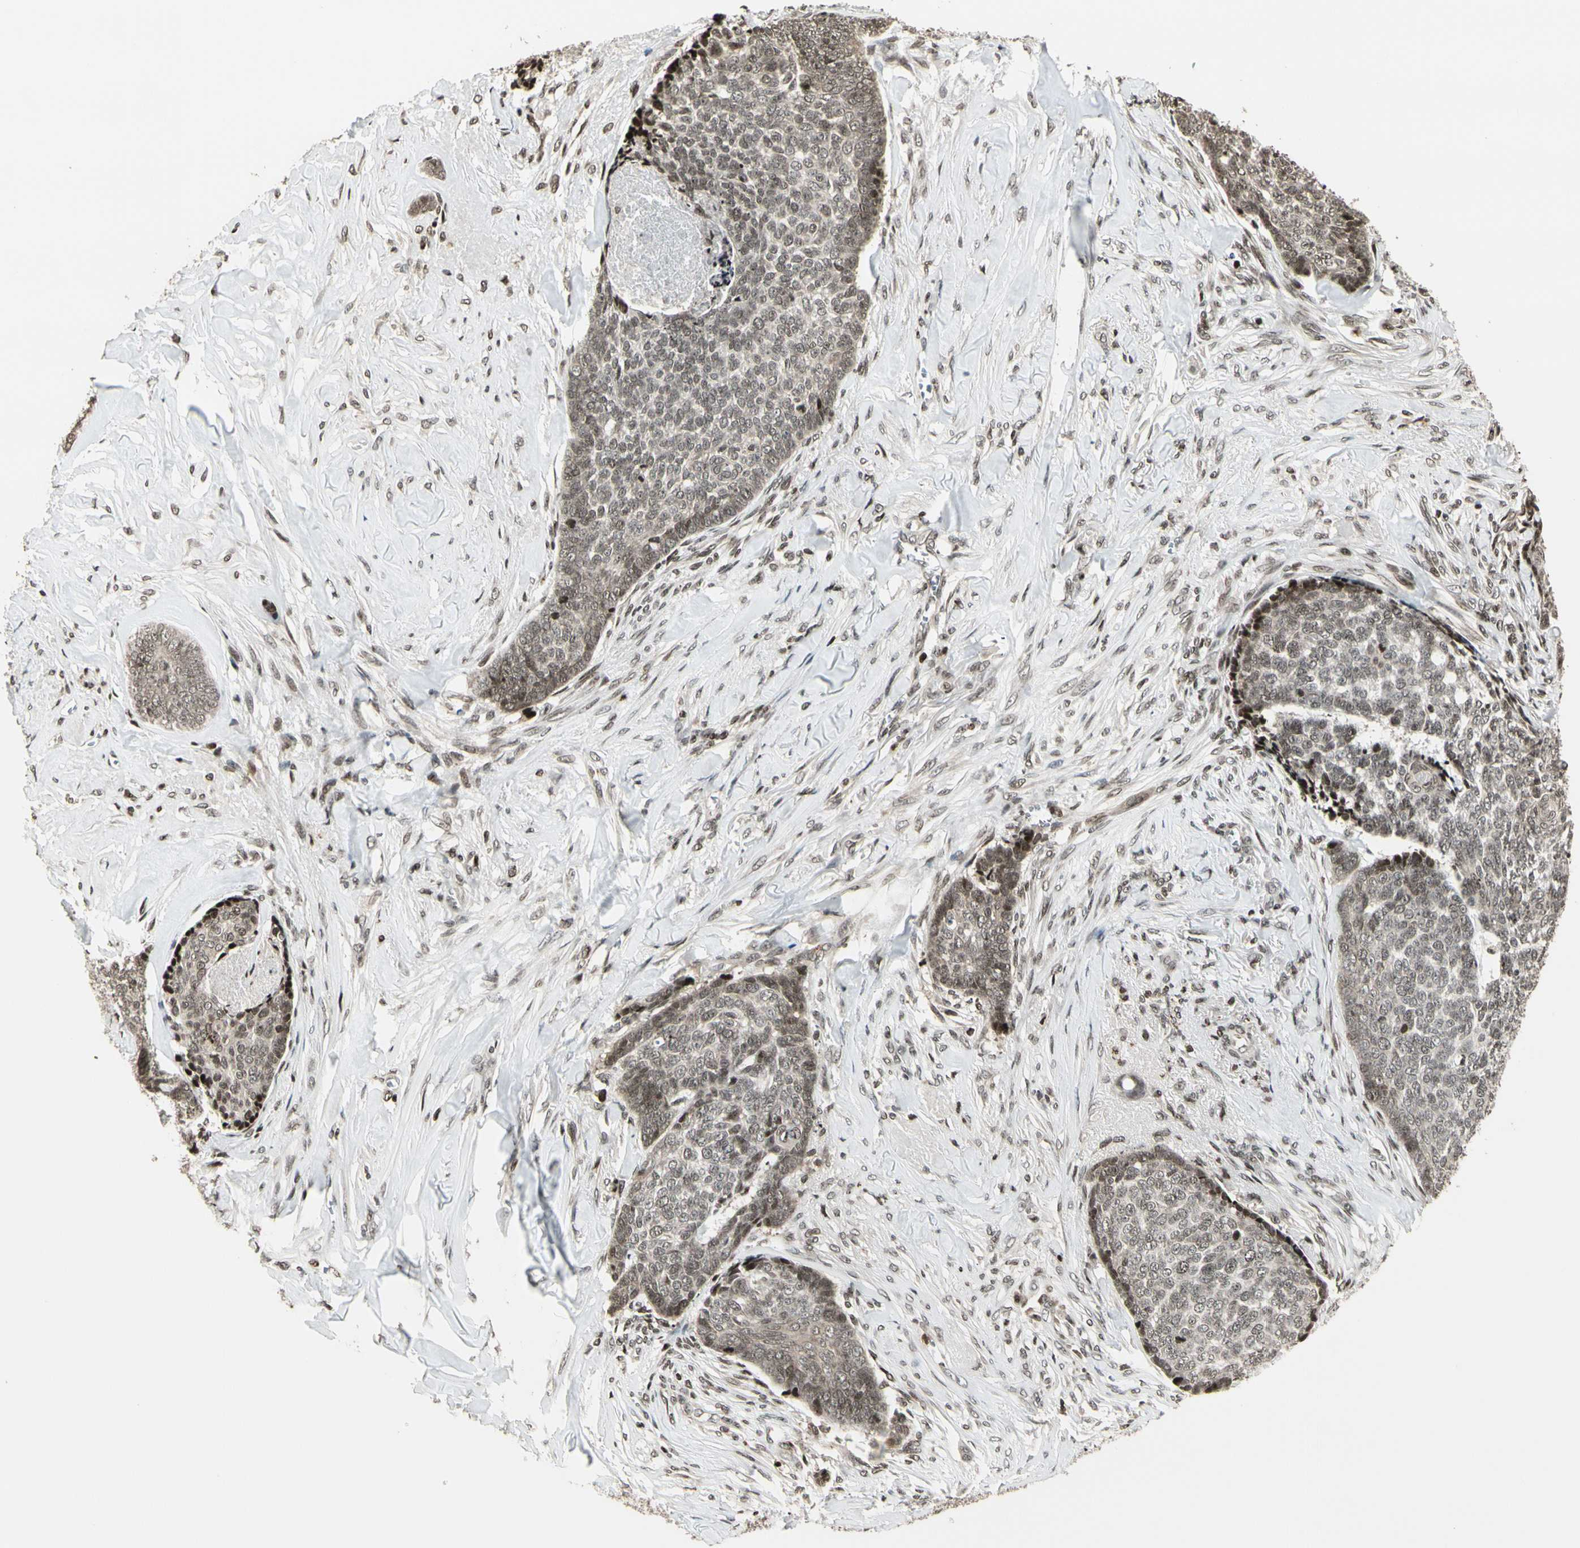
{"staining": {"intensity": "weak", "quantity": ">75%", "location": "nuclear"}, "tissue": "skin cancer", "cell_type": "Tumor cells", "image_type": "cancer", "snomed": [{"axis": "morphology", "description": "Basal cell carcinoma"}, {"axis": "topography", "description": "Skin"}], "caption": "Basal cell carcinoma (skin) stained for a protein (brown) displays weak nuclear positive positivity in about >75% of tumor cells.", "gene": "TSHZ3", "patient": {"sex": "male", "age": 84}}